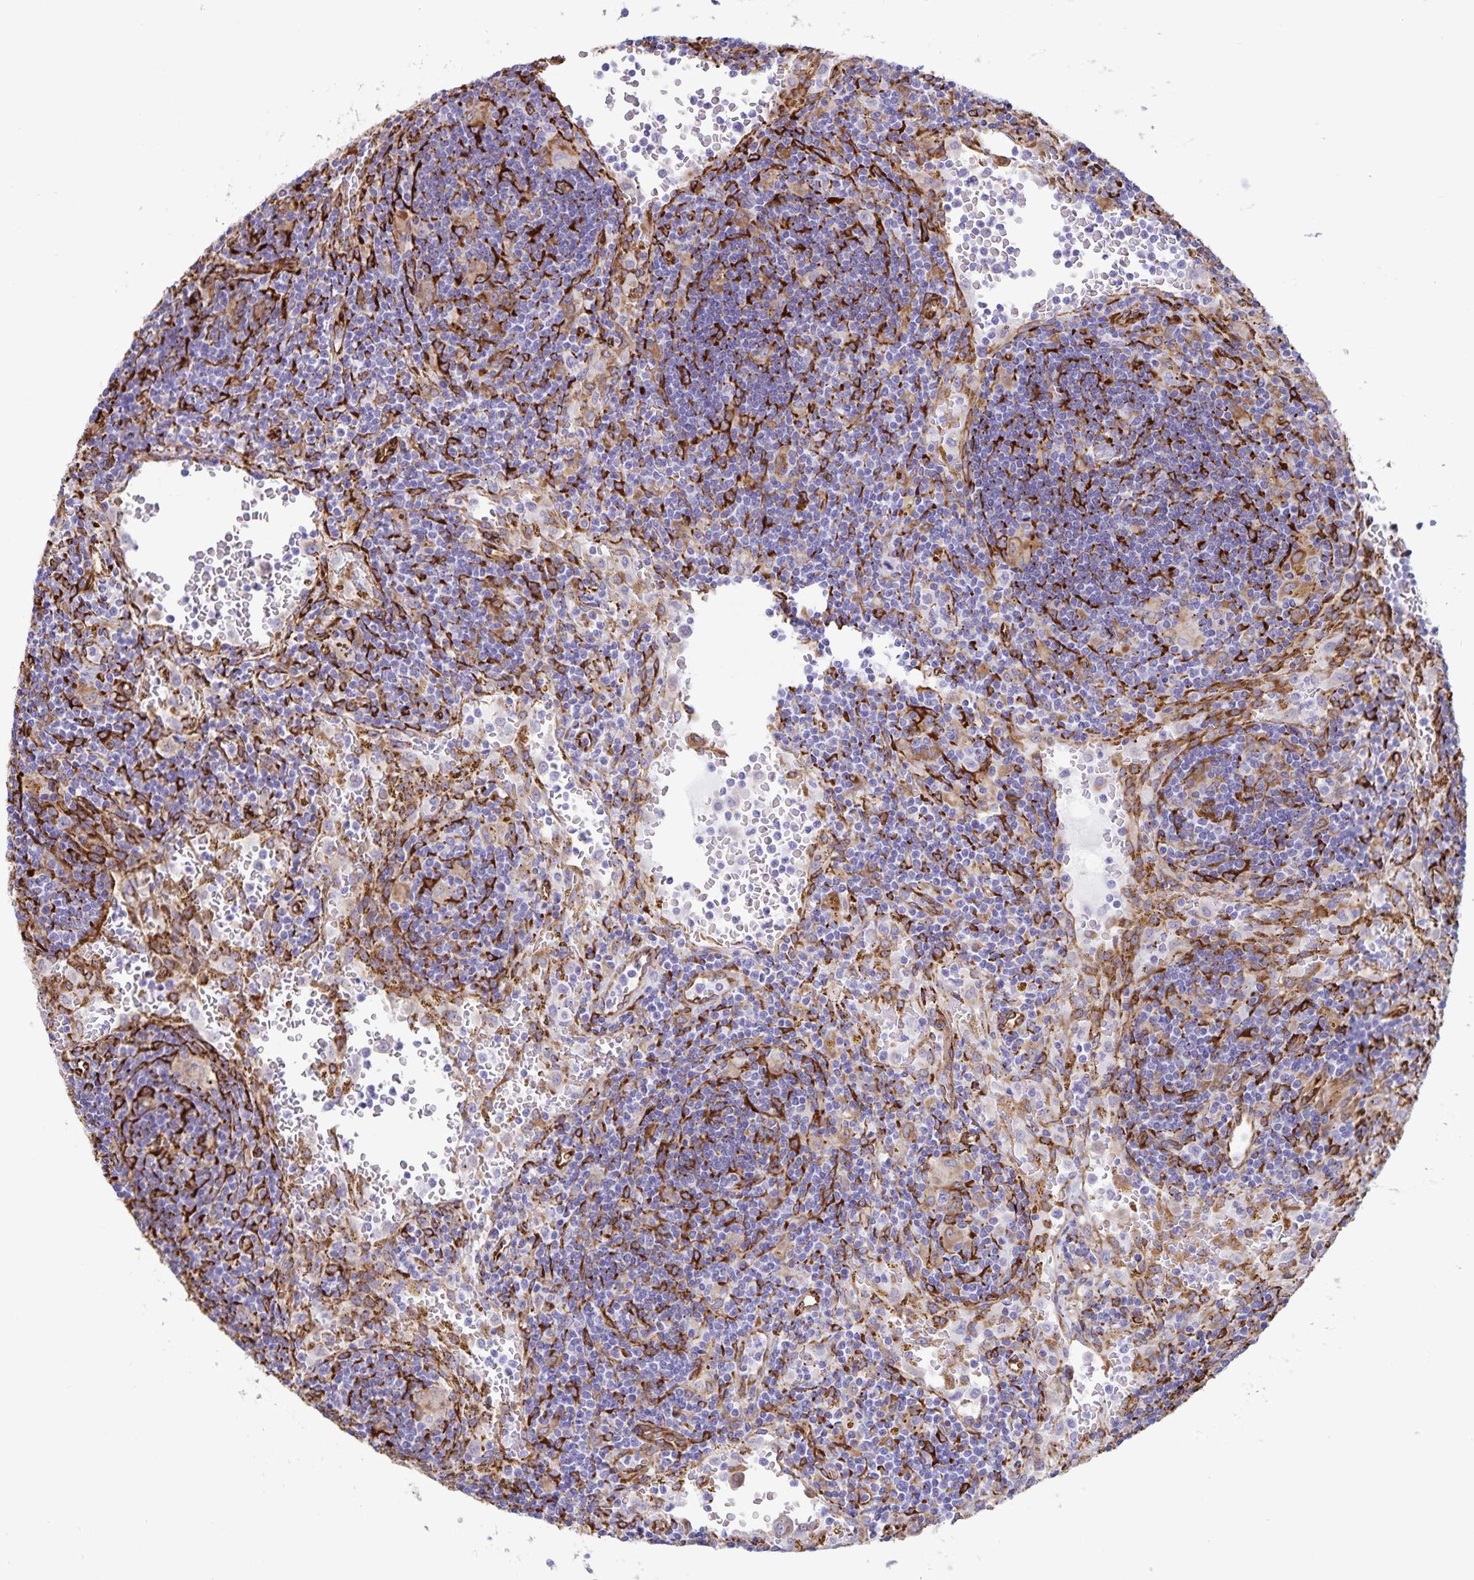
{"staining": {"intensity": "negative", "quantity": "none", "location": "none"}, "tissue": "lymphoma", "cell_type": "Tumor cells", "image_type": "cancer", "snomed": [{"axis": "morphology", "description": "Malignant lymphoma, non-Hodgkin's type, Low grade"}, {"axis": "topography", "description": "Spleen"}], "caption": "This is an immunohistochemistry image of lymphoma. There is no staining in tumor cells.", "gene": "RCN1", "patient": {"sex": "female", "age": 70}}